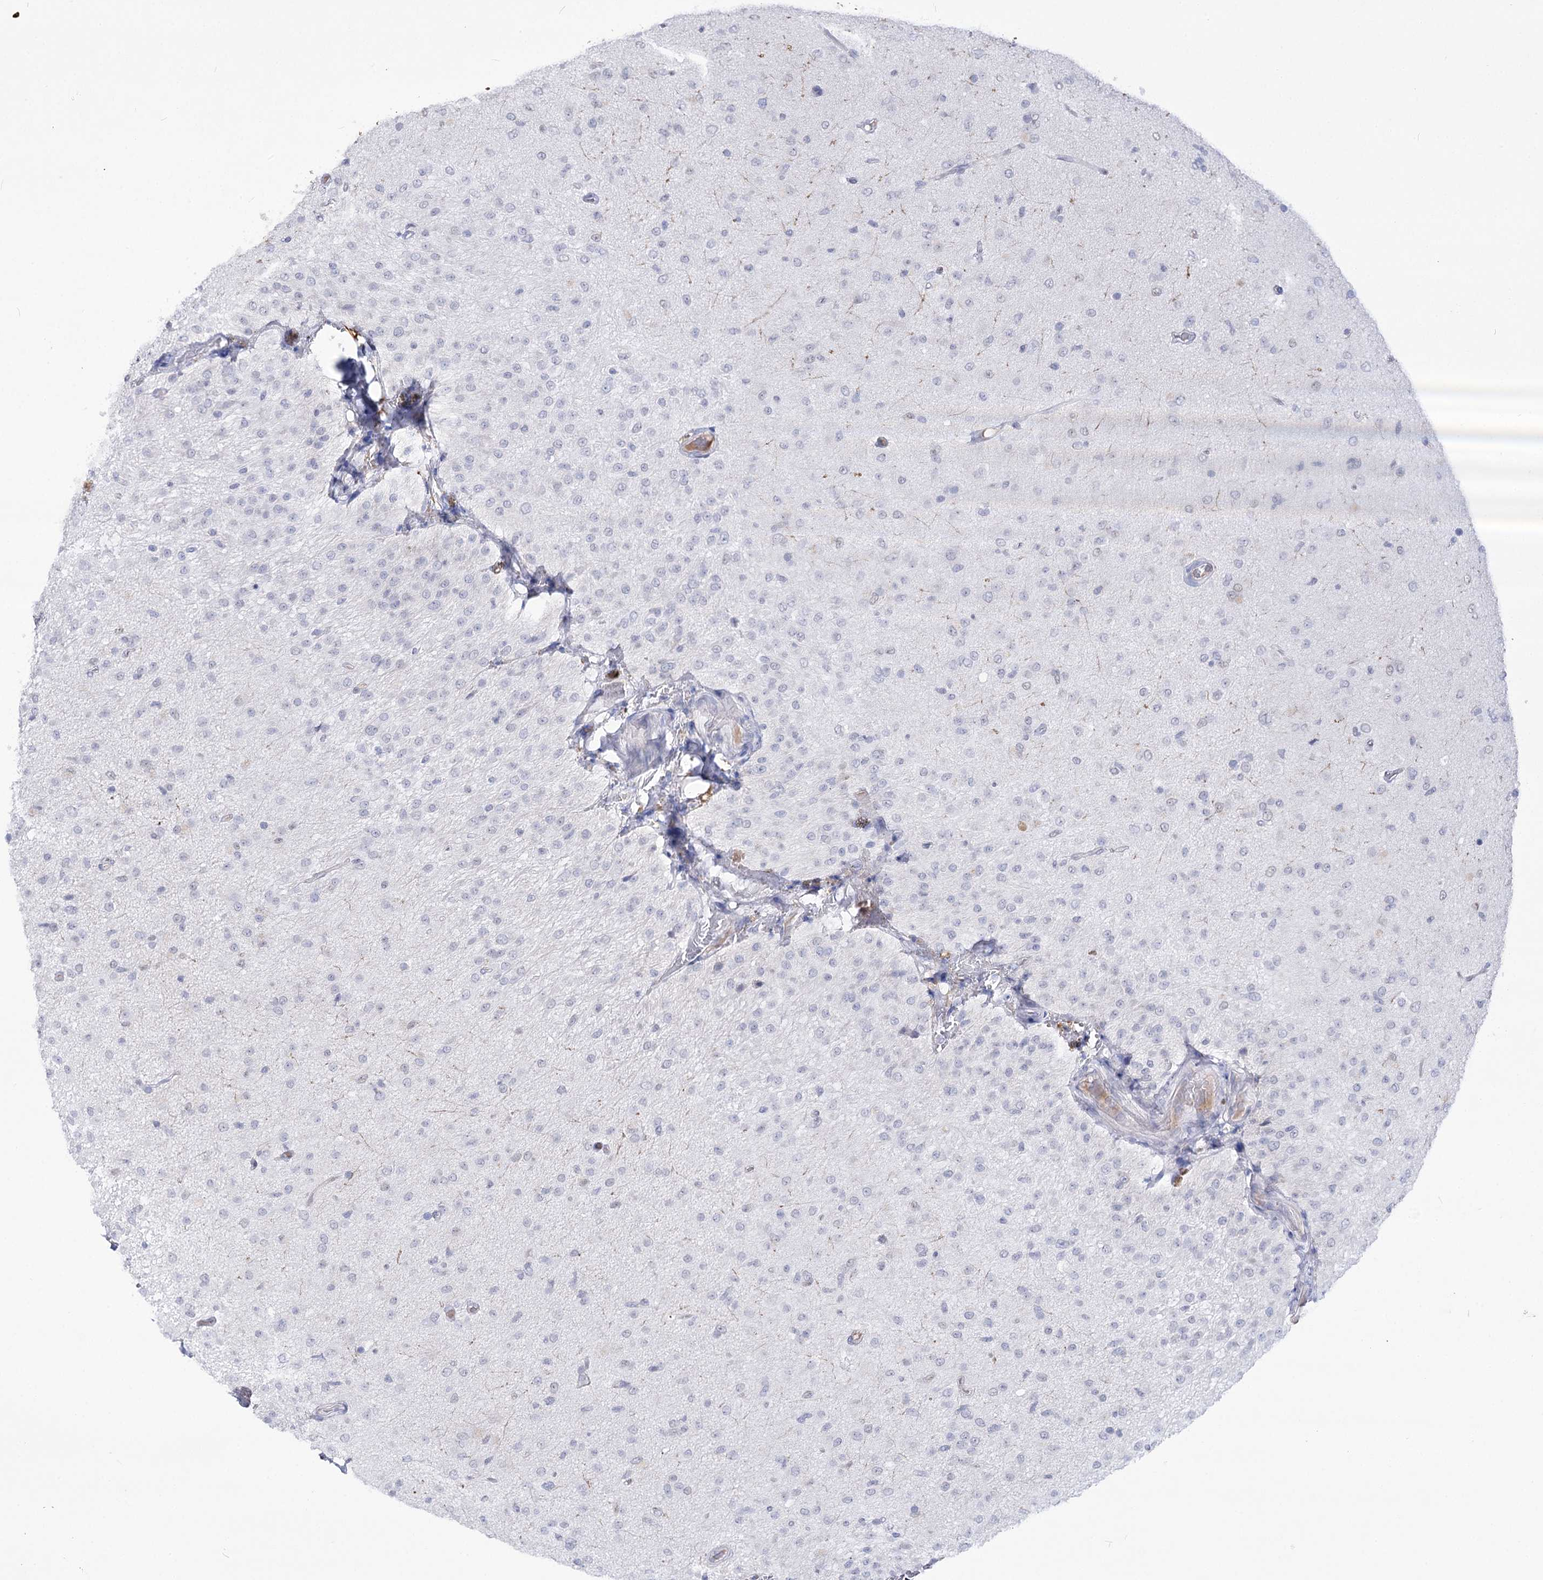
{"staining": {"intensity": "negative", "quantity": "none", "location": "none"}, "tissue": "glioma", "cell_type": "Tumor cells", "image_type": "cancer", "snomed": [{"axis": "morphology", "description": "Glioma, malignant, Low grade"}, {"axis": "topography", "description": "Brain"}], "caption": "The immunohistochemistry (IHC) histopathology image has no significant staining in tumor cells of malignant low-grade glioma tissue. (Stains: DAB immunohistochemistry with hematoxylin counter stain, Microscopy: brightfield microscopy at high magnification).", "gene": "ATP10B", "patient": {"sex": "male", "age": 65}}